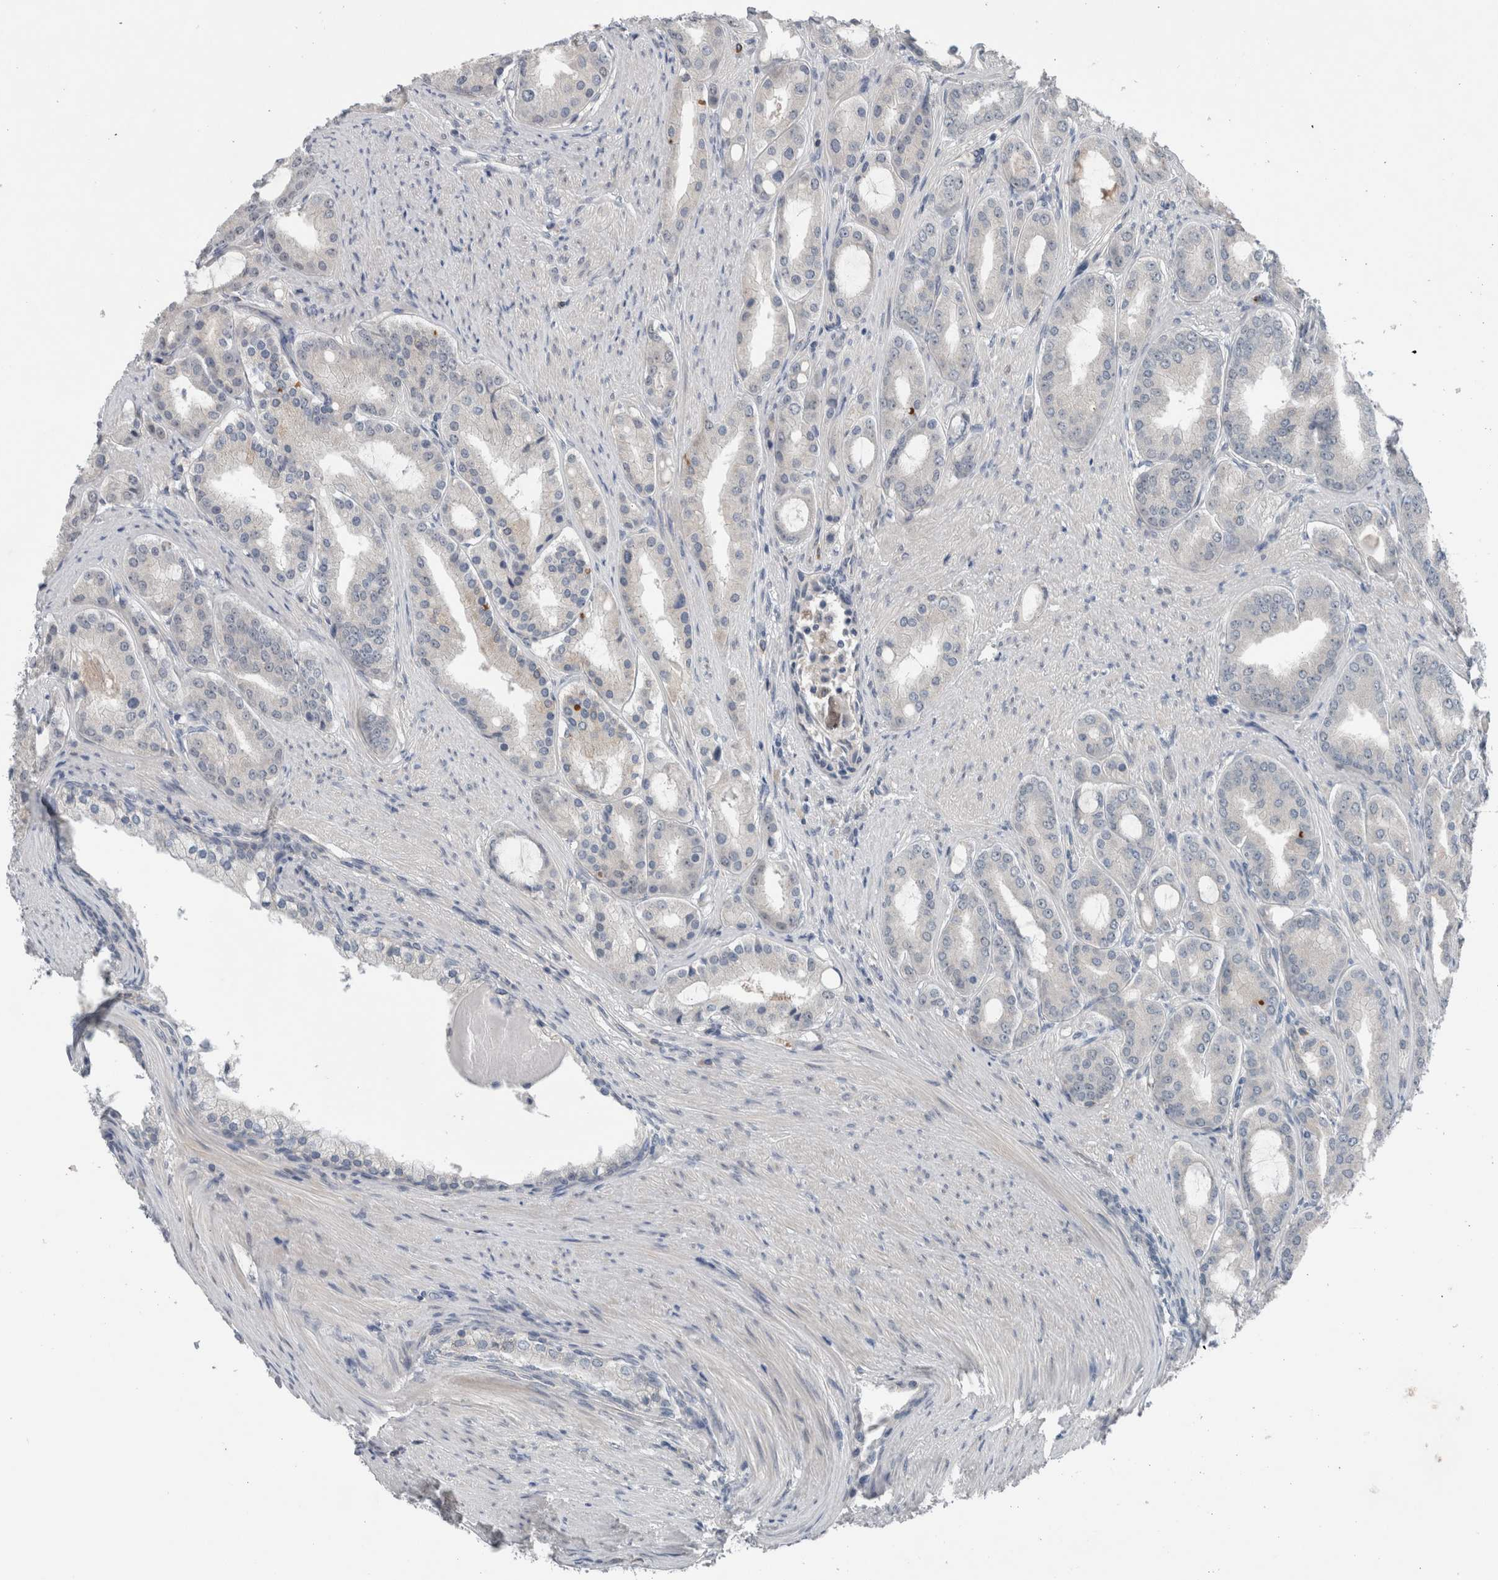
{"staining": {"intensity": "negative", "quantity": "none", "location": "none"}, "tissue": "prostate cancer", "cell_type": "Tumor cells", "image_type": "cancer", "snomed": [{"axis": "morphology", "description": "Adenocarcinoma, High grade"}, {"axis": "topography", "description": "Prostate"}], "caption": "Immunohistochemistry of prostate high-grade adenocarcinoma exhibits no staining in tumor cells.", "gene": "CRNN", "patient": {"sex": "male", "age": 60}}